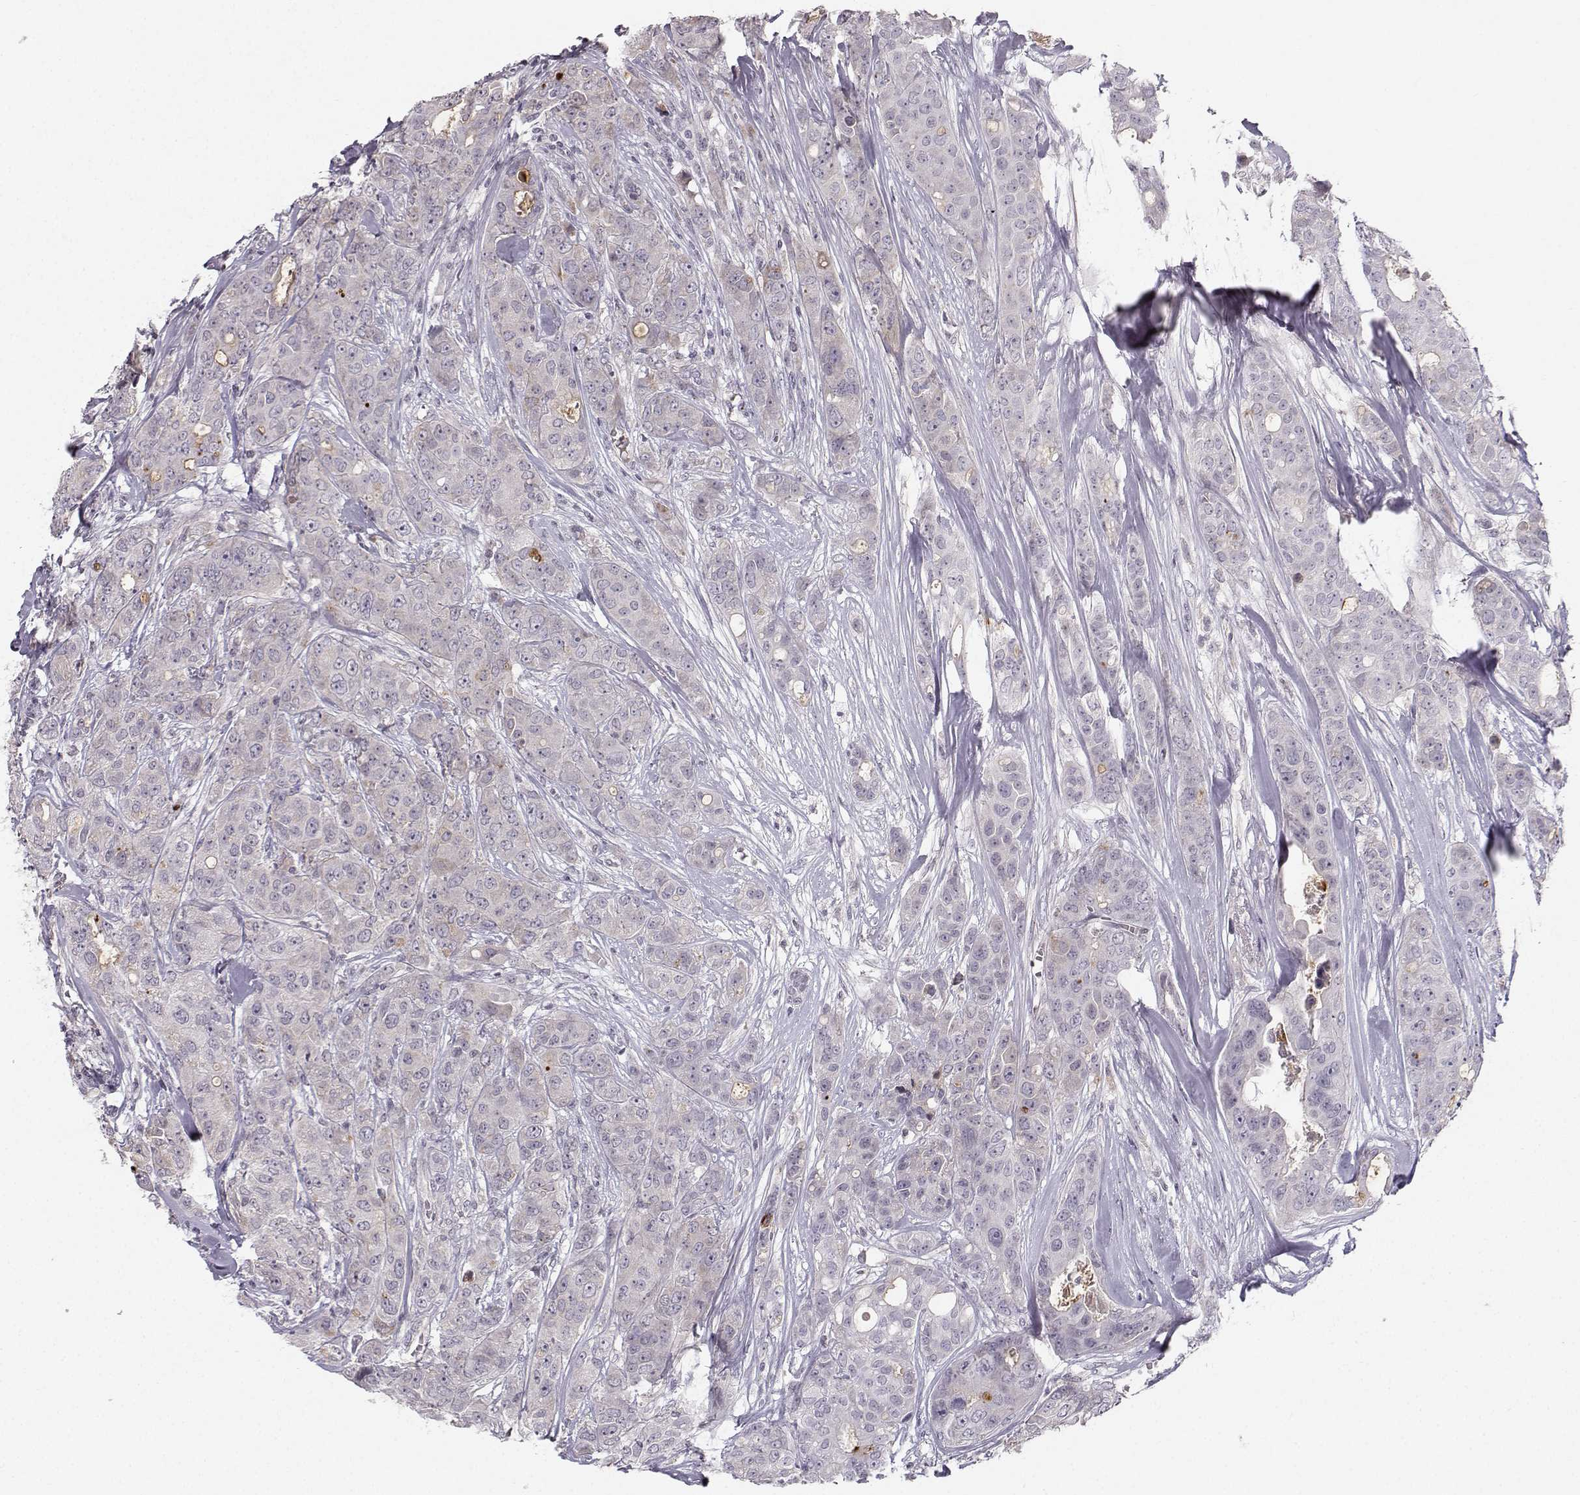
{"staining": {"intensity": "negative", "quantity": "none", "location": "none"}, "tissue": "breast cancer", "cell_type": "Tumor cells", "image_type": "cancer", "snomed": [{"axis": "morphology", "description": "Duct carcinoma"}, {"axis": "topography", "description": "Breast"}], "caption": "This is a micrograph of IHC staining of breast cancer, which shows no expression in tumor cells.", "gene": "OPRD1", "patient": {"sex": "female", "age": 43}}